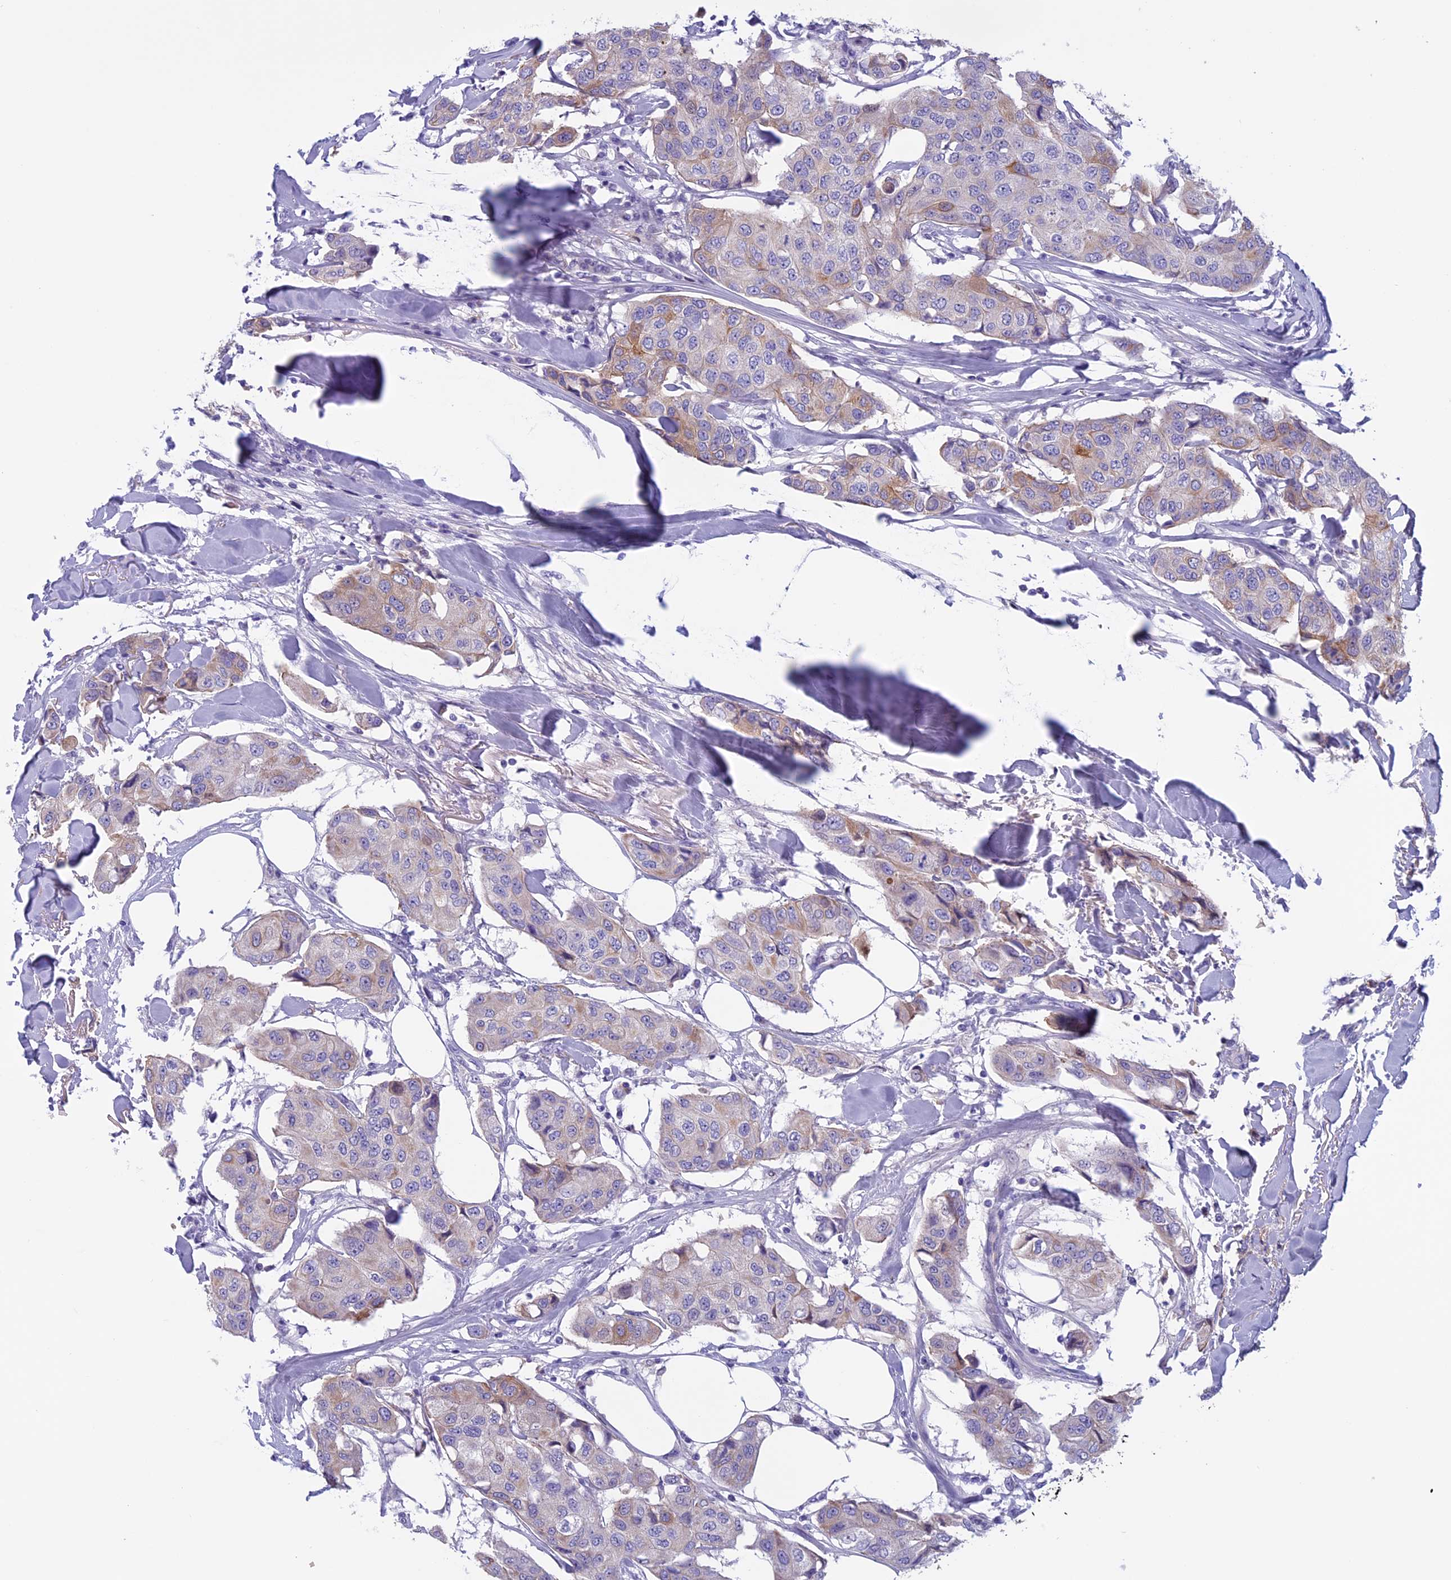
{"staining": {"intensity": "moderate", "quantity": "<25%", "location": "cytoplasmic/membranous"}, "tissue": "breast cancer", "cell_type": "Tumor cells", "image_type": "cancer", "snomed": [{"axis": "morphology", "description": "Duct carcinoma"}, {"axis": "topography", "description": "Breast"}], "caption": "Protein positivity by immunohistochemistry demonstrates moderate cytoplasmic/membranous positivity in about <25% of tumor cells in breast cancer (invasive ductal carcinoma).", "gene": "ANGPTL2", "patient": {"sex": "female", "age": 80}}